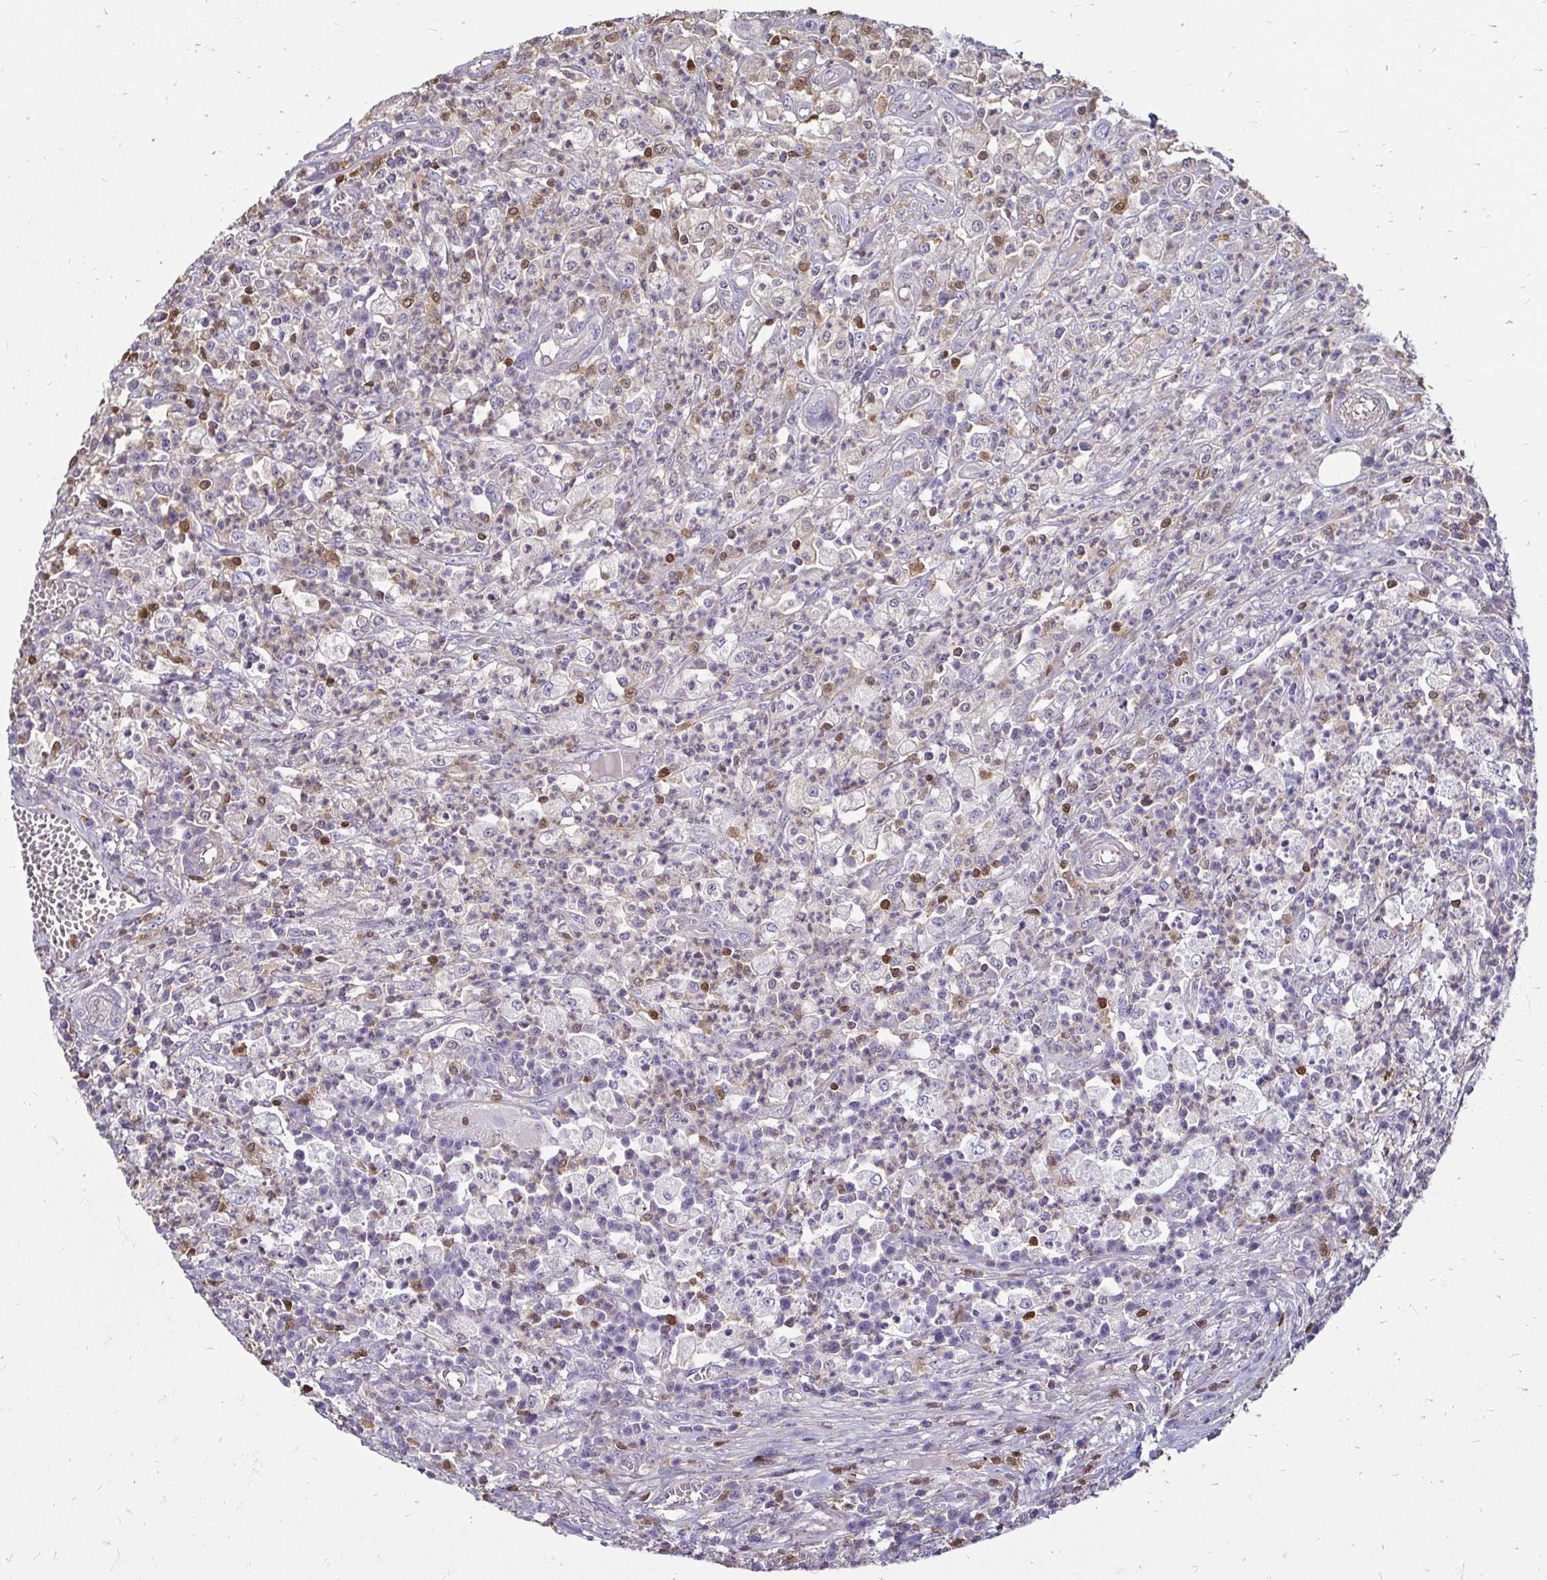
{"staining": {"intensity": "negative", "quantity": "none", "location": "none"}, "tissue": "colorectal cancer", "cell_type": "Tumor cells", "image_type": "cancer", "snomed": [{"axis": "morphology", "description": "Normal tissue, NOS"}, {"axis": "morphology", "description": "Adenocarcinoma, NOS"}, {"axis": "topography", "description": "Colon"}], "caption": "A high-resolution micrograph shows IHC staining of colorectal cancer, which displays no significant expression in tumor cells. (DAB immunohistochemistry (IHC) visualized using brightfield microscopy, high magnification).", "gene": "ZFP1", "patient": {"sex": "male", "age": 65}}